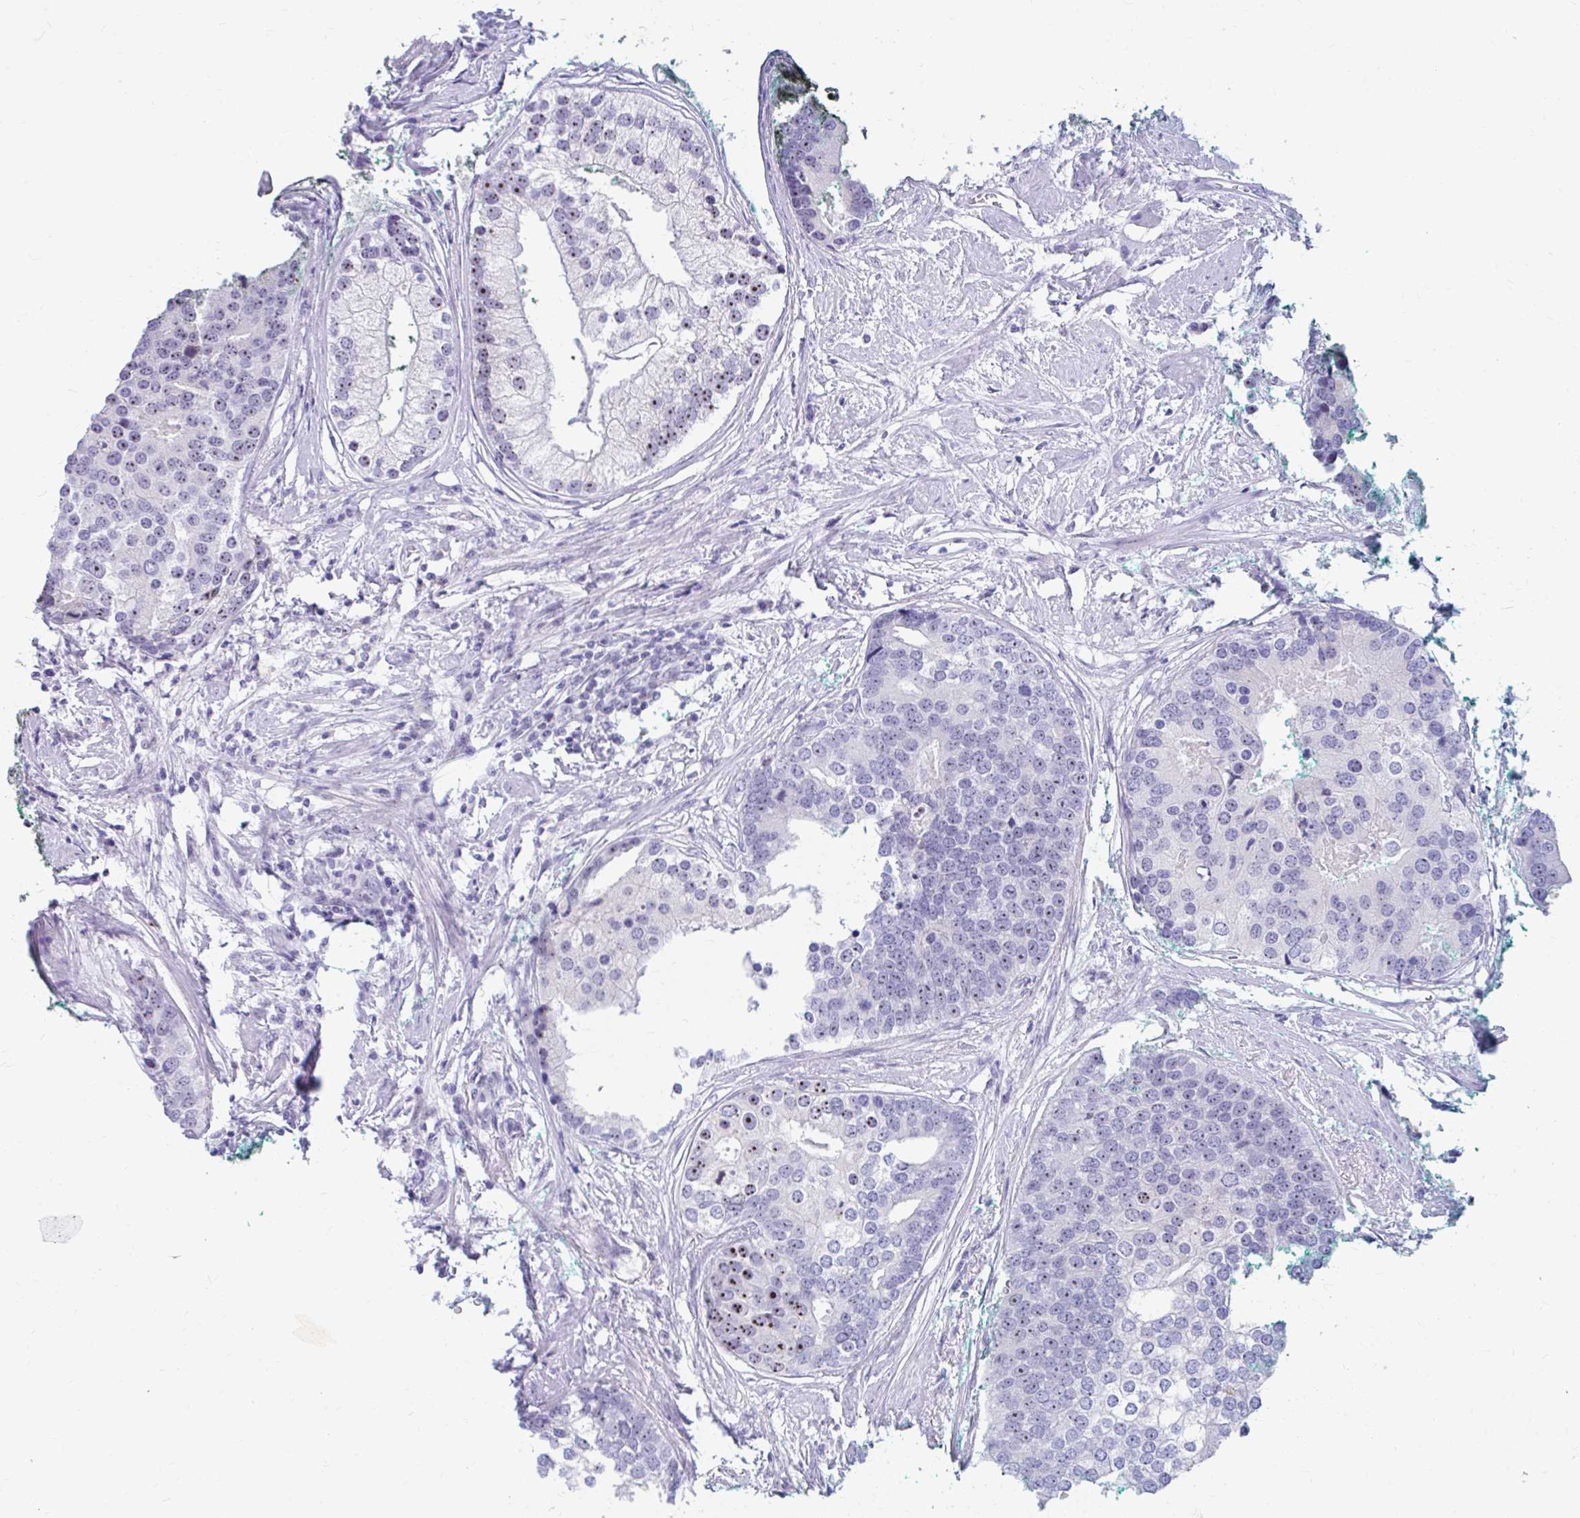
{"staining": {"intensity": "moderate", "quantity": "<25%", "location": "nuclear"}, "tissue": "prostate cancer", "cell_type": "Tumor cells", "image_type": "cancer", "snomed": [{"axis": "morphology", "description": "Adenocarcinoma, High grade"}, {"axis": "topography", "description": "Prostate"}], "caption": "A micrograph showing moderate nuclear positivity in about <25% of tumor cells in prostate cancer (high-grade adenocarcinoma), as visualized by brown immunohistochemical staining.", "gene": "FTSJ3", "patient": {"sex": "male", "age": 62}}